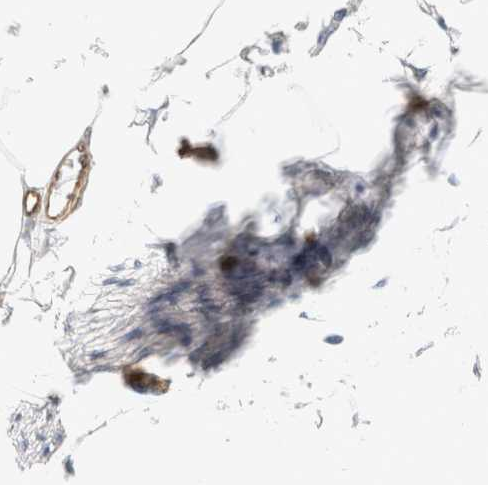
{"staining": {"intensity": "negative", "quantity": "none", "location": "none"}, "tissue": "adipose tissue", "cell_type": "Adipocytes", "image_type": "normal", "snomed": [{"axis": "morphology", "description": "Normal tissue, NOS"}, {"axis": "morphology", "description": "Adenocarcinoma, NOS"}, {"axis": "topography", "description": "Colon"}, {"axis": "topography", "description": "Peripheral nerve tissue"}], "caption": "High power microscopy micrograph of an immunohistochemistry histopathology image of normal adipose tissue, revealing no significant positivity in adipocytes. Brightfield microscopy of immunohistochemistry (IHC) stained with DAB (brown) and hematoxylin (blue), captured at high magnification.", "gene": "LMCD1", "patient": {"sex": "male", "age": 14}}